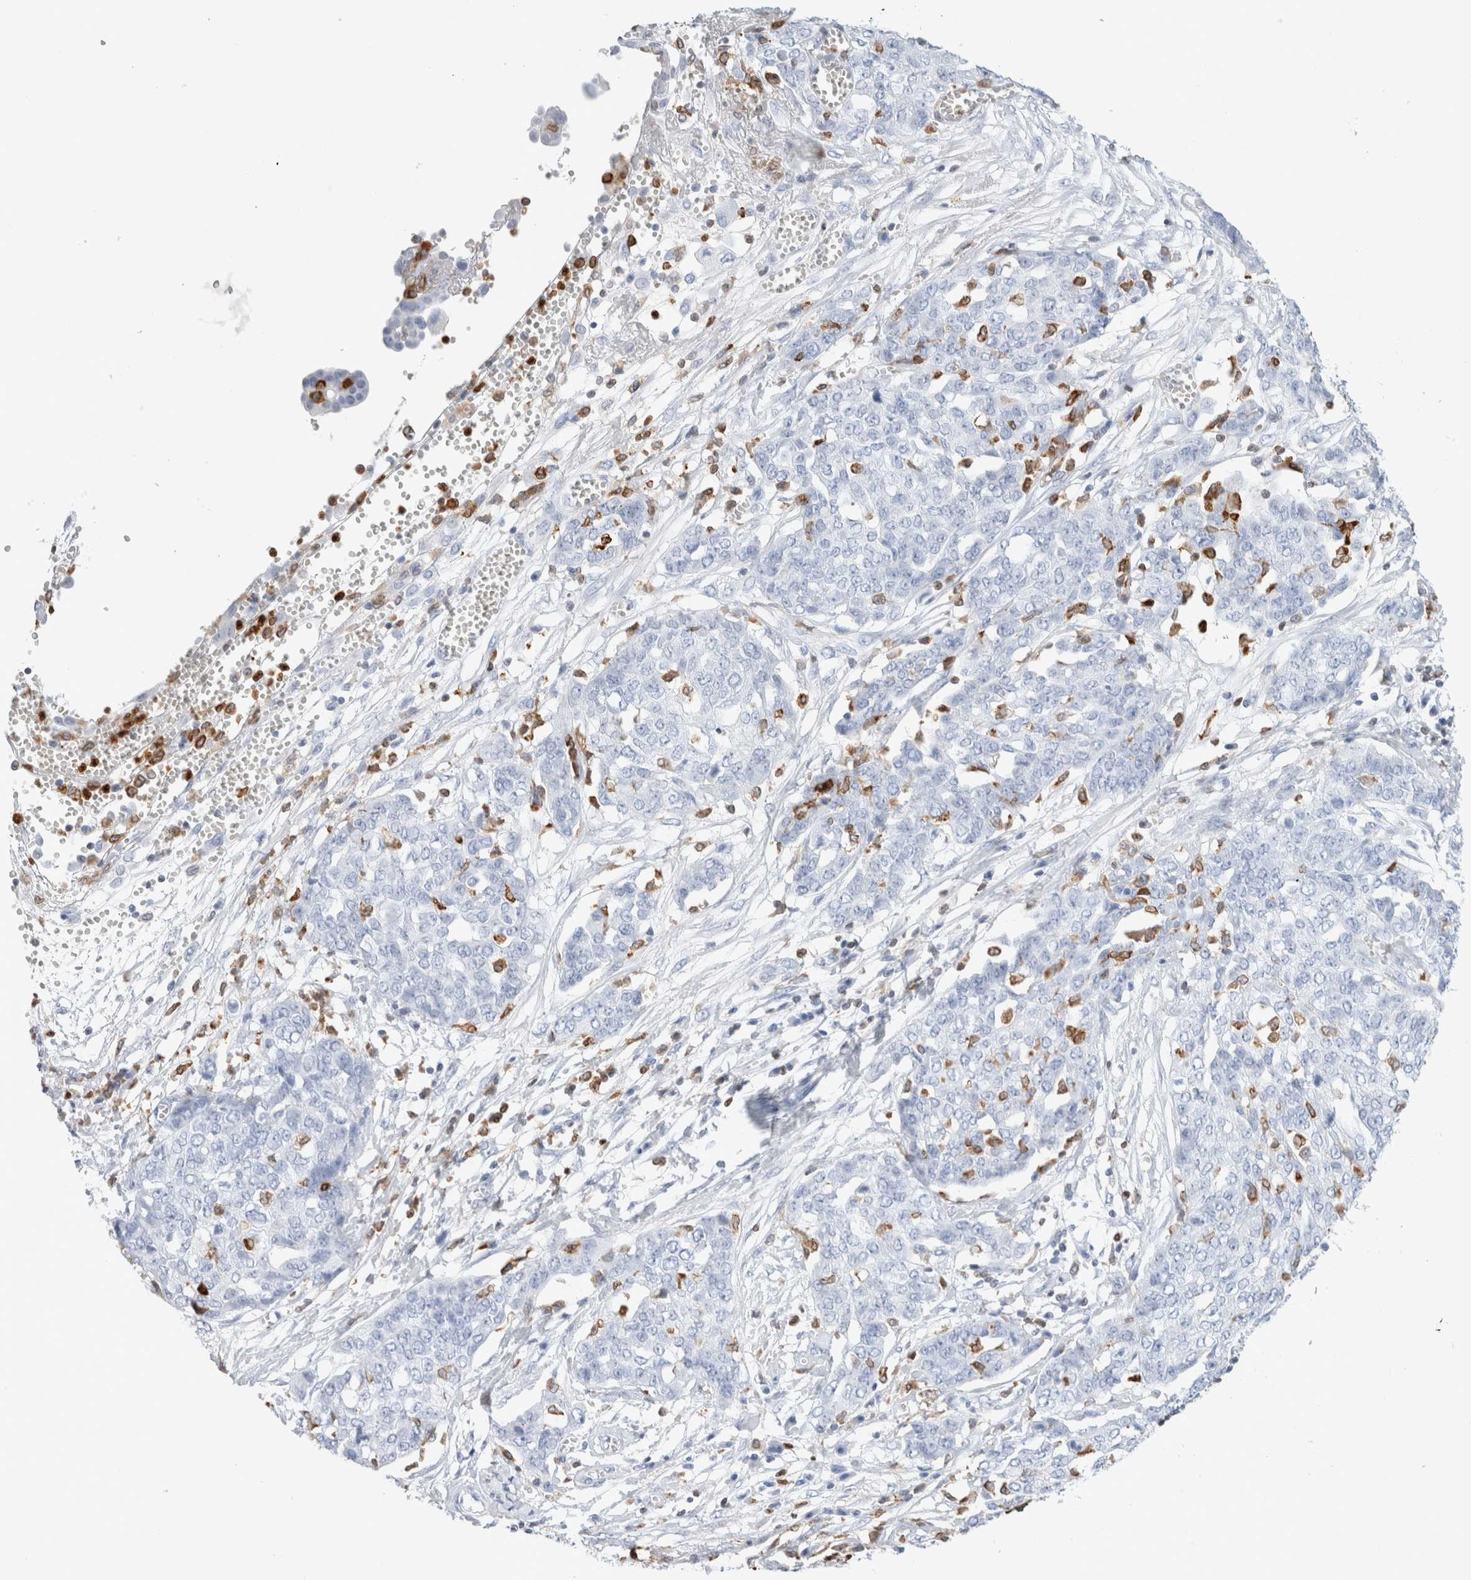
{"staining": {"intensity": "negative", "quantity": "none", "location": "none"}, "tissue": "ovarian cancer", "cell_type": "Tumor cells", "image_type": "cancer", "snomed": [{"axis": "morphology", "description": "Cystadenocarcinoma, serous, NOS"}, {"axis": "topography", "description": "Soft tissue"}, {"axis": "topography", "description": "Ovary"}], "caption": "Immunohistochemistry (IHC) histopathology image of neoplastic tissue: ovarian cancer stained with DAB (3,3'-diaminobenzidine) shows no significant protein staining in tumor cells.", "gene": "ALOX5AP", "patient": {"sex": "female", "age": 57}}